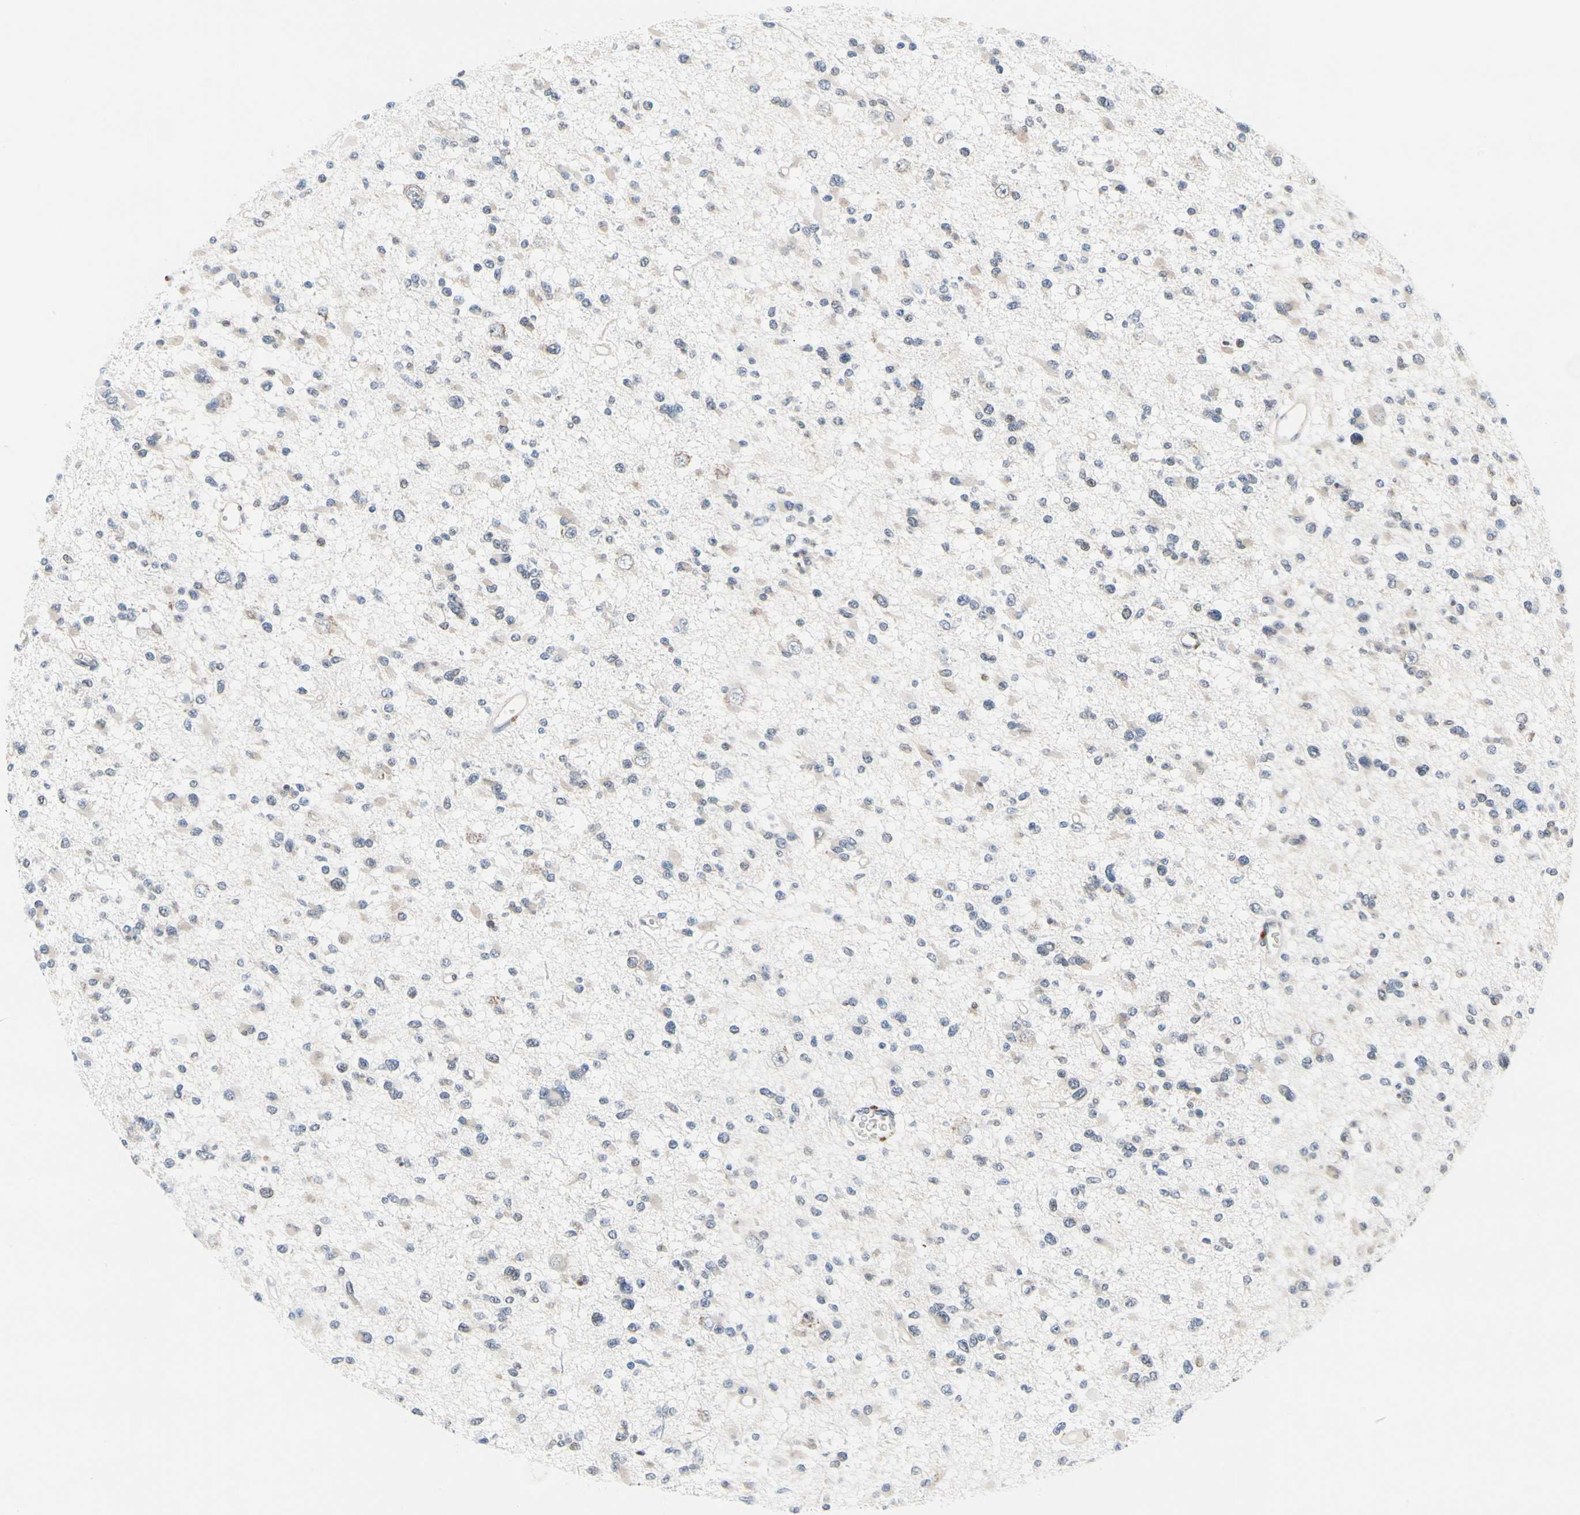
{"staining": {"intensity": "negative", "quantity": "none", "location": "none"}, "tissue": "glioma", "cell_type": "Tumor cells", "image_type": "cancer", "snomed": [{"axis": "morphology", "description": "Glioma, malignant, Low grade"}, {"axis": "topography", "description": "Brain"}], "caption": "IHC image of neoplastic tissue: malignant low-grade glioma stained with DAB (3,3'-diaminobenzidine) demonstrates no significant protein expression in tumor cells.", "gene": "TXN", "patient": {"sex": "female", "age": 22}}